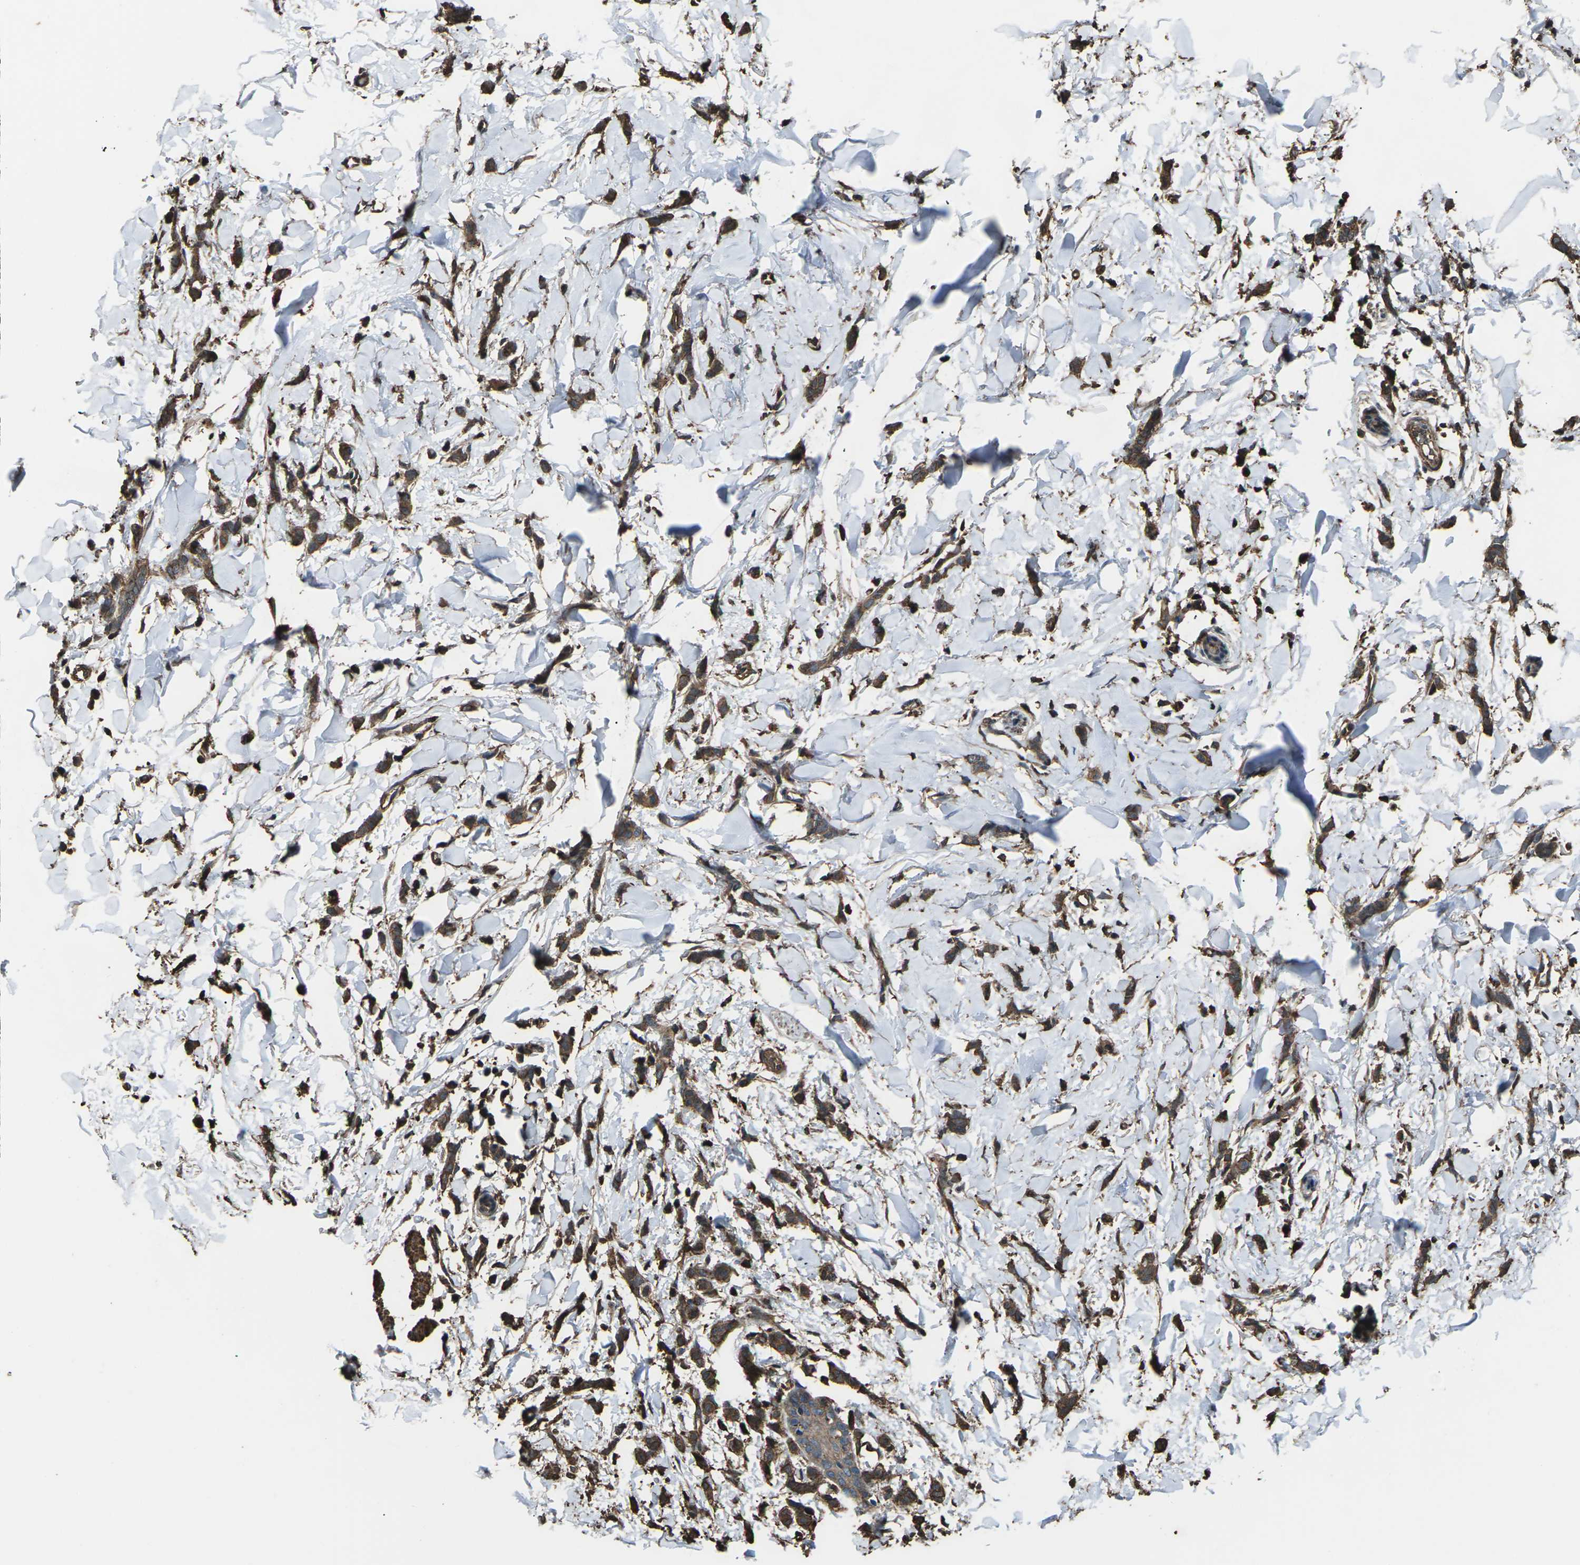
{"staining": {"intensity": "strong", "quantity": ">75%", "location": "cytoplasmic/membranous"}, "tissue": "breast cancer", "cell_type": "Tumor cells", "image_type": "cancer", "snomed": [{"axis": "morphology", "description": "Lobular carcinoma"}, {"axis": "topography", "description": "Skin"}, {"axis": "topography", "description": "Breast"}], "caption": "This histopathology image exhibits IHC staining of human breast cancer, with high strong cytoplasmic/membranous positivity in about >75% of tumor cells.", "gene": "DHPS", "patient": {"sex": "female", "age": 46}}